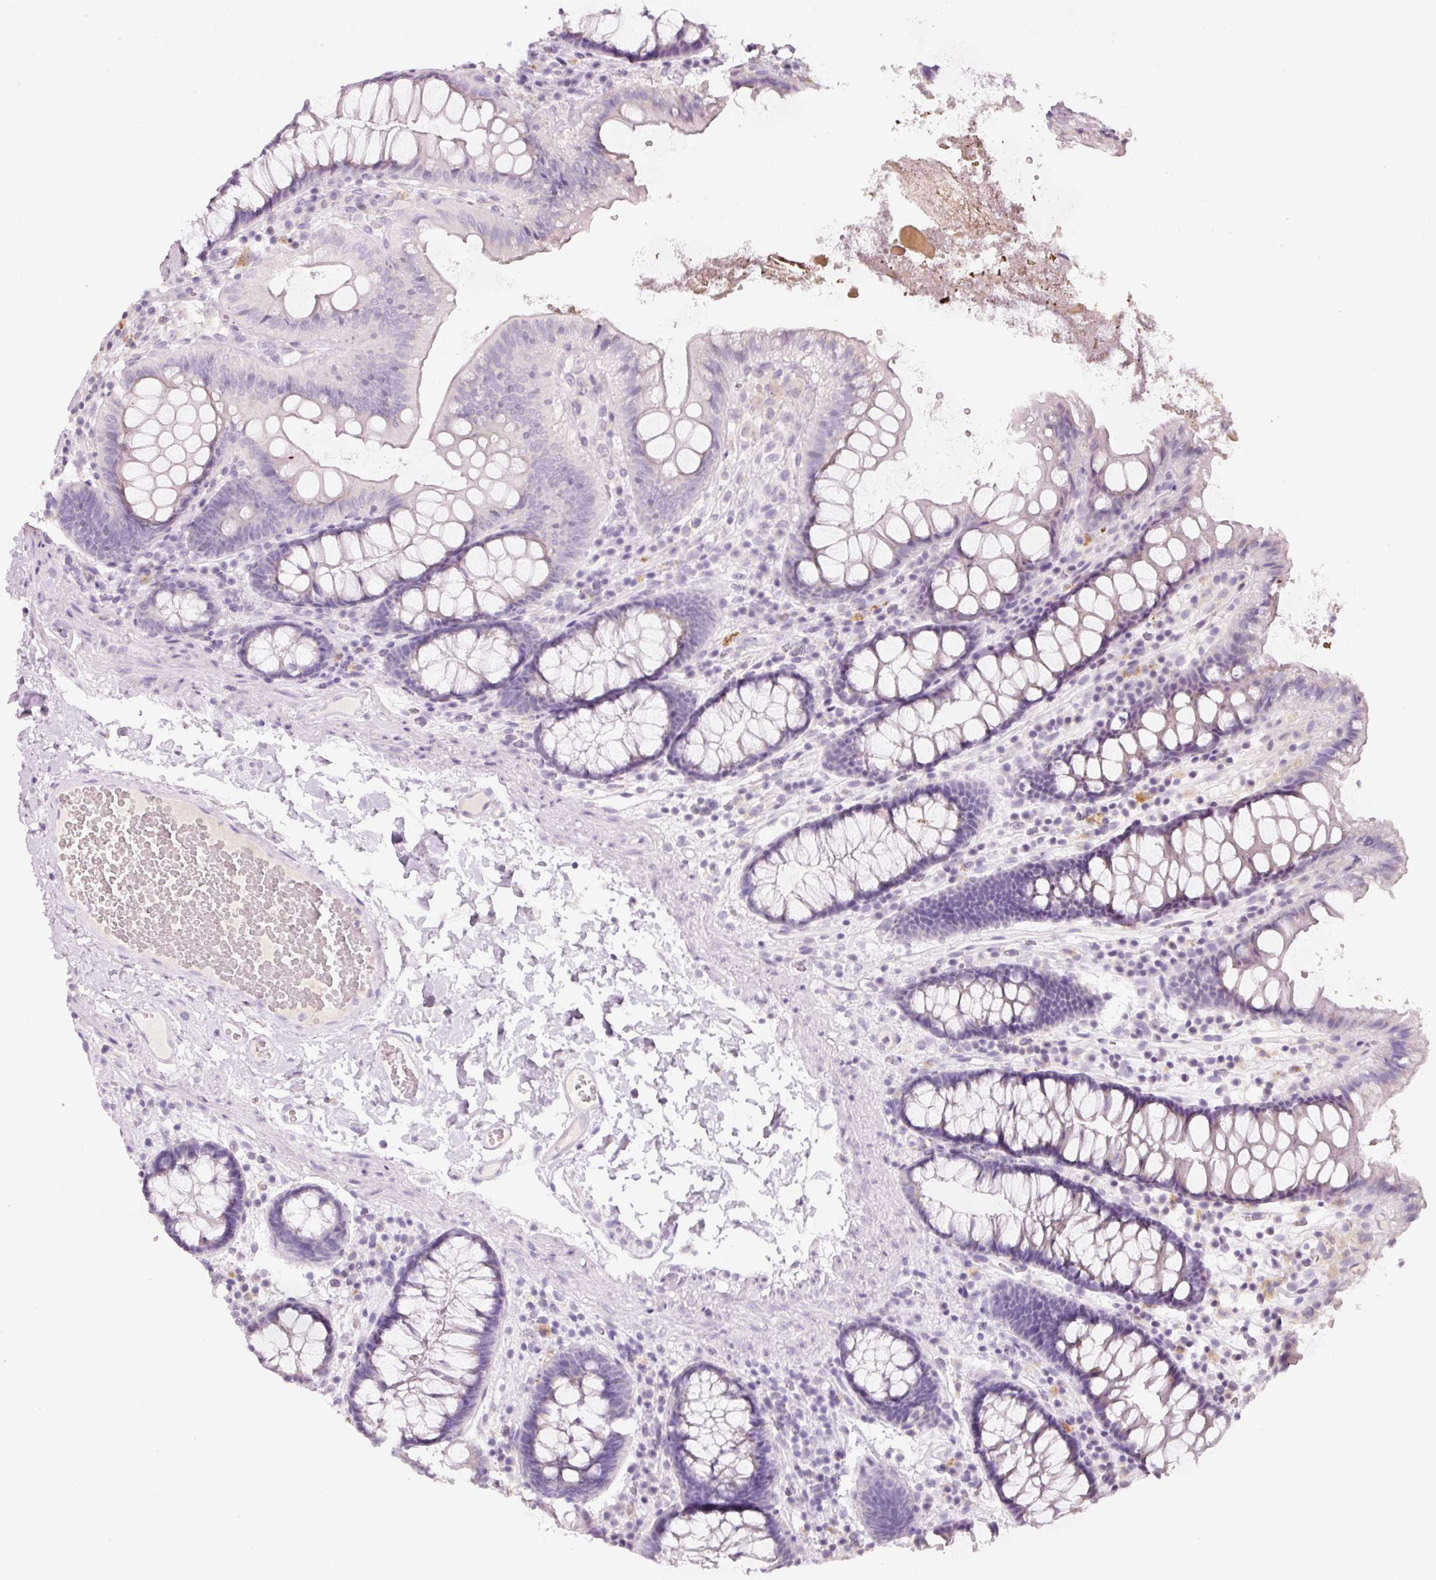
{"staining": {"intensity": "negative", "quantity": "none", "location": "none"}, "tissue": "colon", "cell_type": "Endothelial cells", "image_type": "normal", "snomed": [{"axis": "morphology", "description": "Normal tissue, NOS"}, {"axis": "topography", "description": "Colon"}], "caption": "Immunohistochemistry (IHC) of benign colon displays no positivity in endothelial cells. The staining was performed using DAB to visualize the protein expression in brown, while the nuclei were stained in blue with hematoxylin (Magnification: 20x).", "gene": "ENSG00000206549", "patient": {"sex": "male", "age": 84}}